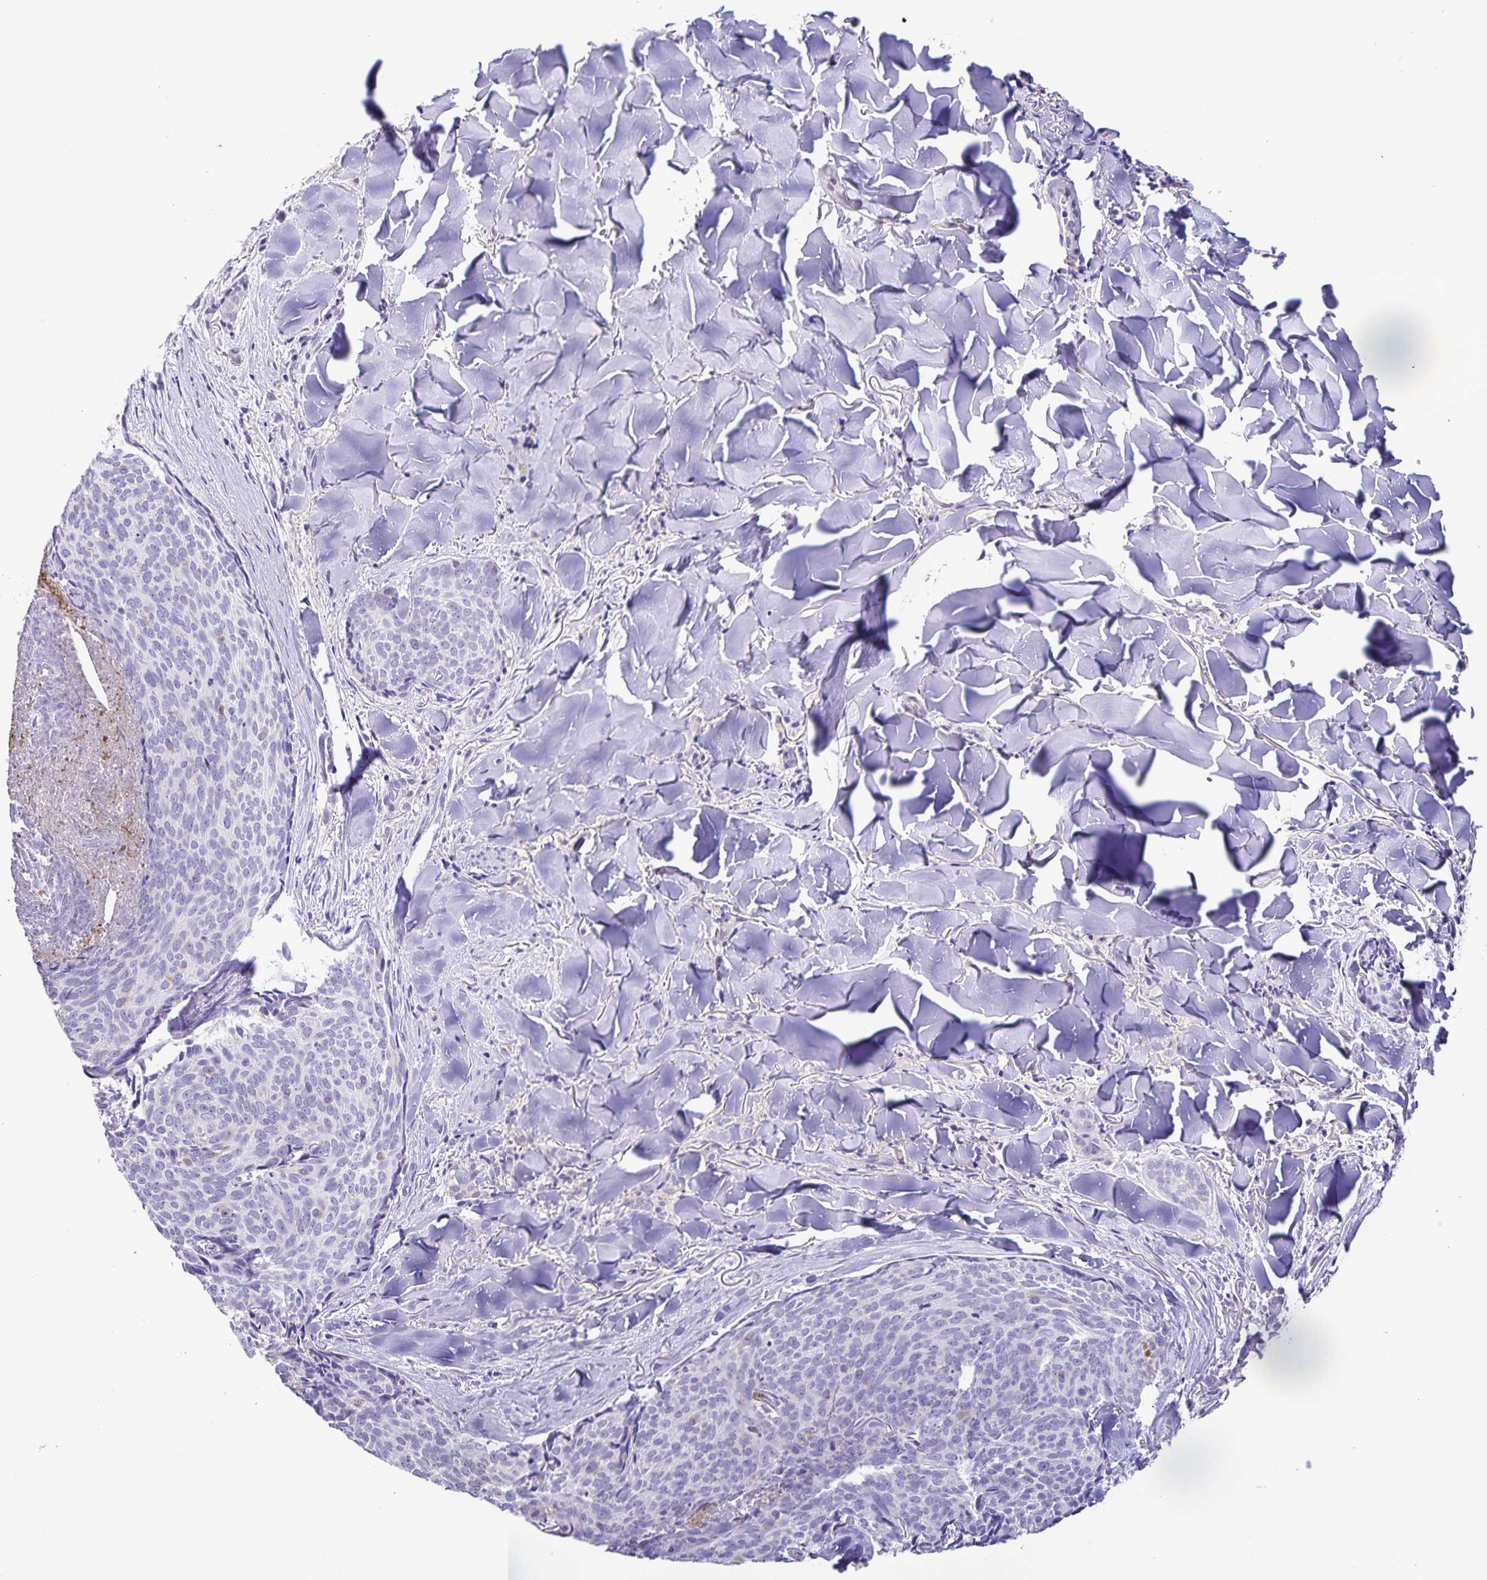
{"staining": {"intensity": "negative", "quantity": "none", "location": "none"}, "tissue": "skin cancer", "cell_type": "Tumor cells", "image_type": "cancer", "snomed": [{"axis": "morphology", "description": "Basal cell carcinoma"}, {"axis": "topography", "description": "Skin"}], "caption": "Human skin cancer stained for a protein using immunohistochemistry displays no expression in tumor cells.", "gene": "BOLL", "patient": {"sex": "female", "age": 82}}